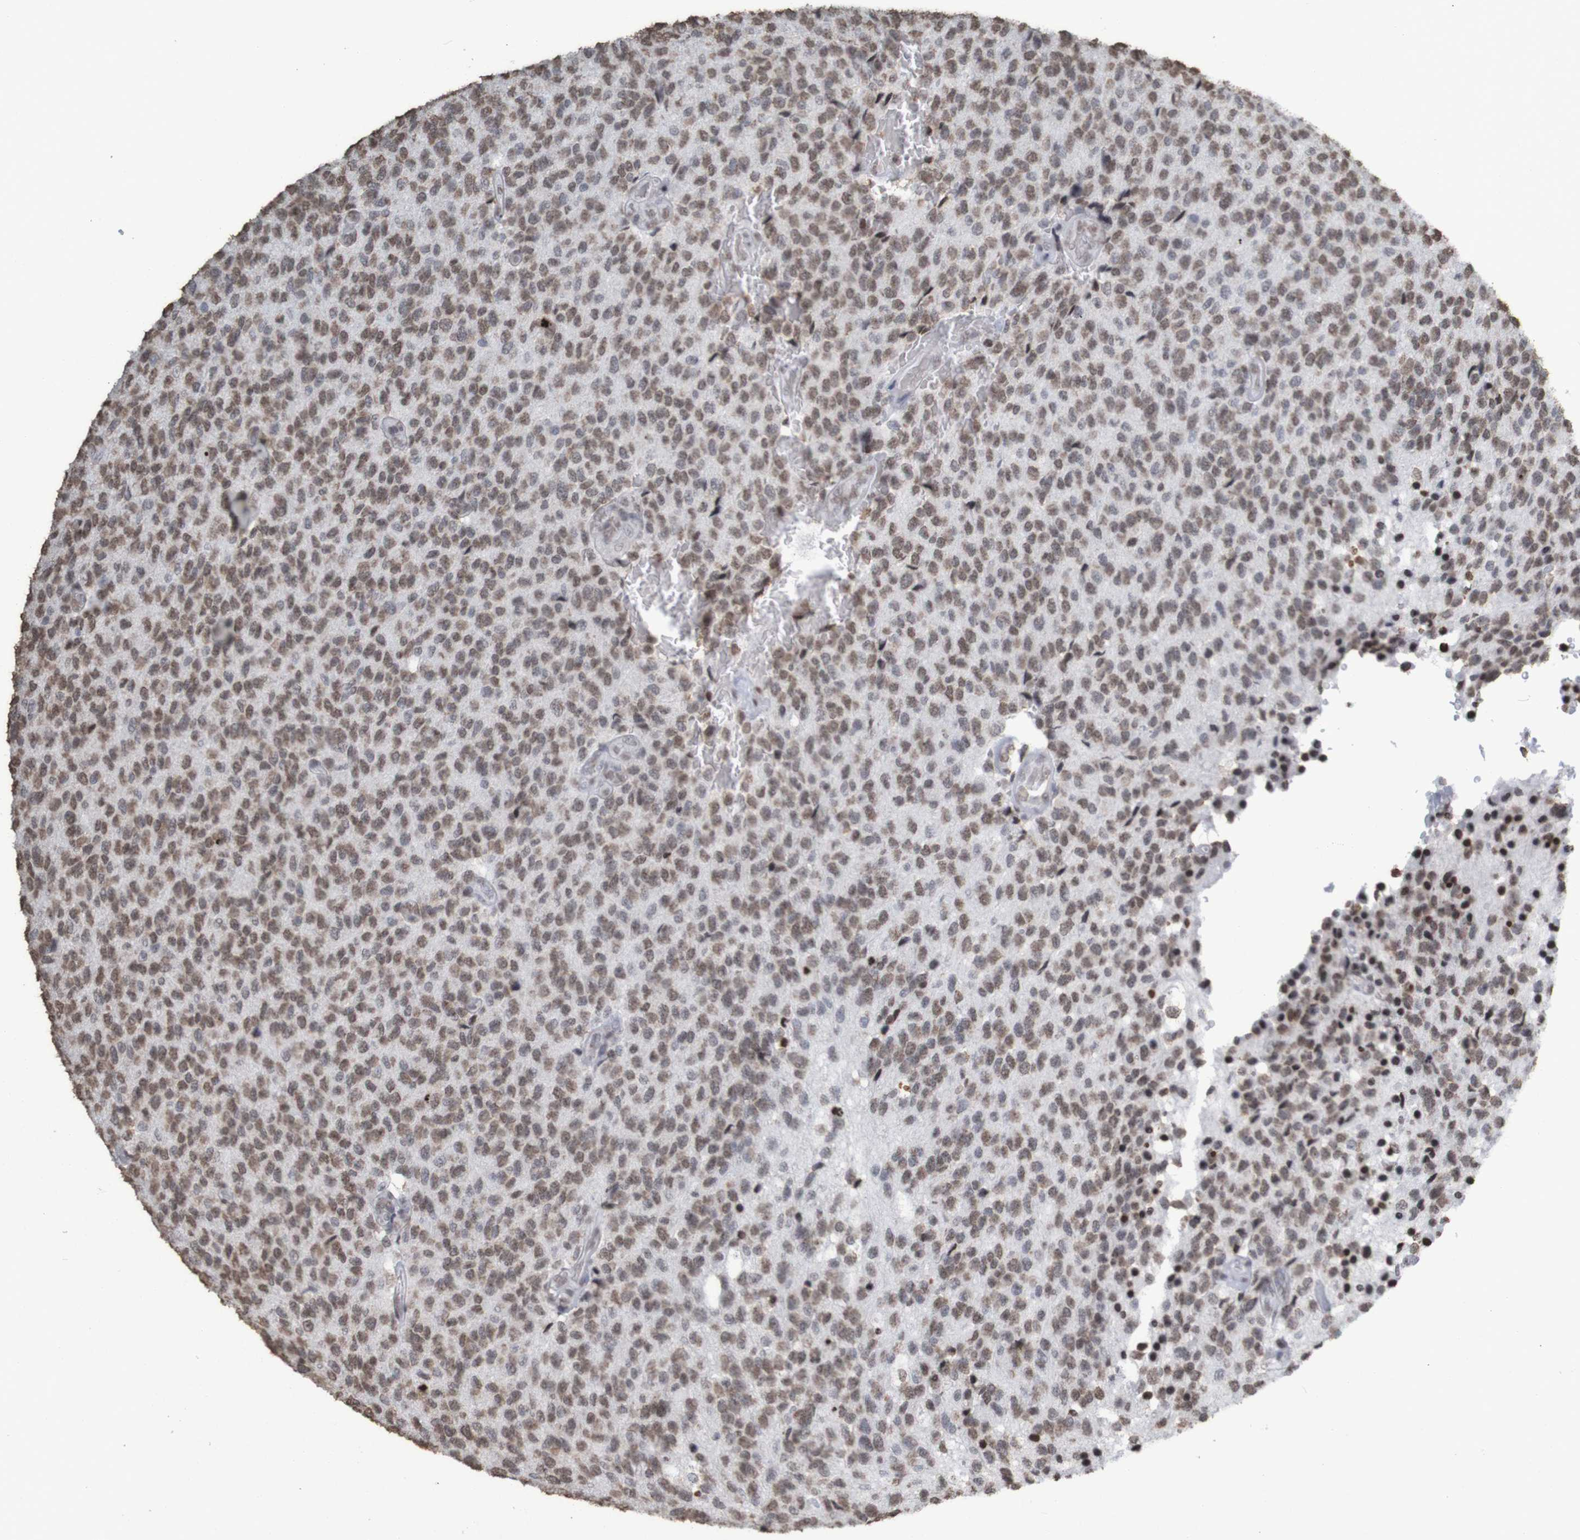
{"staining": {"intensity": "moderate", "quantity": "25%-75%", "location": "nuclear"}, "tissue": "glioma", "cell_type": "Tumor cells", "image_type": "cancer", "snomed": [{"axis": "morphology", "description": "Glioma, malignant, High grade"}, {"axis": "topography", "description": "pancreas cauda"}], "caption": "A micrograph showing moderate nuclear expression in approximately 25%-75% of tumor cells in high-grade glioma (malignant), as visualized by brown immunohistochemical staining.", "gene": "GFI1", "patient": {"sex": "male", "age": 60}}